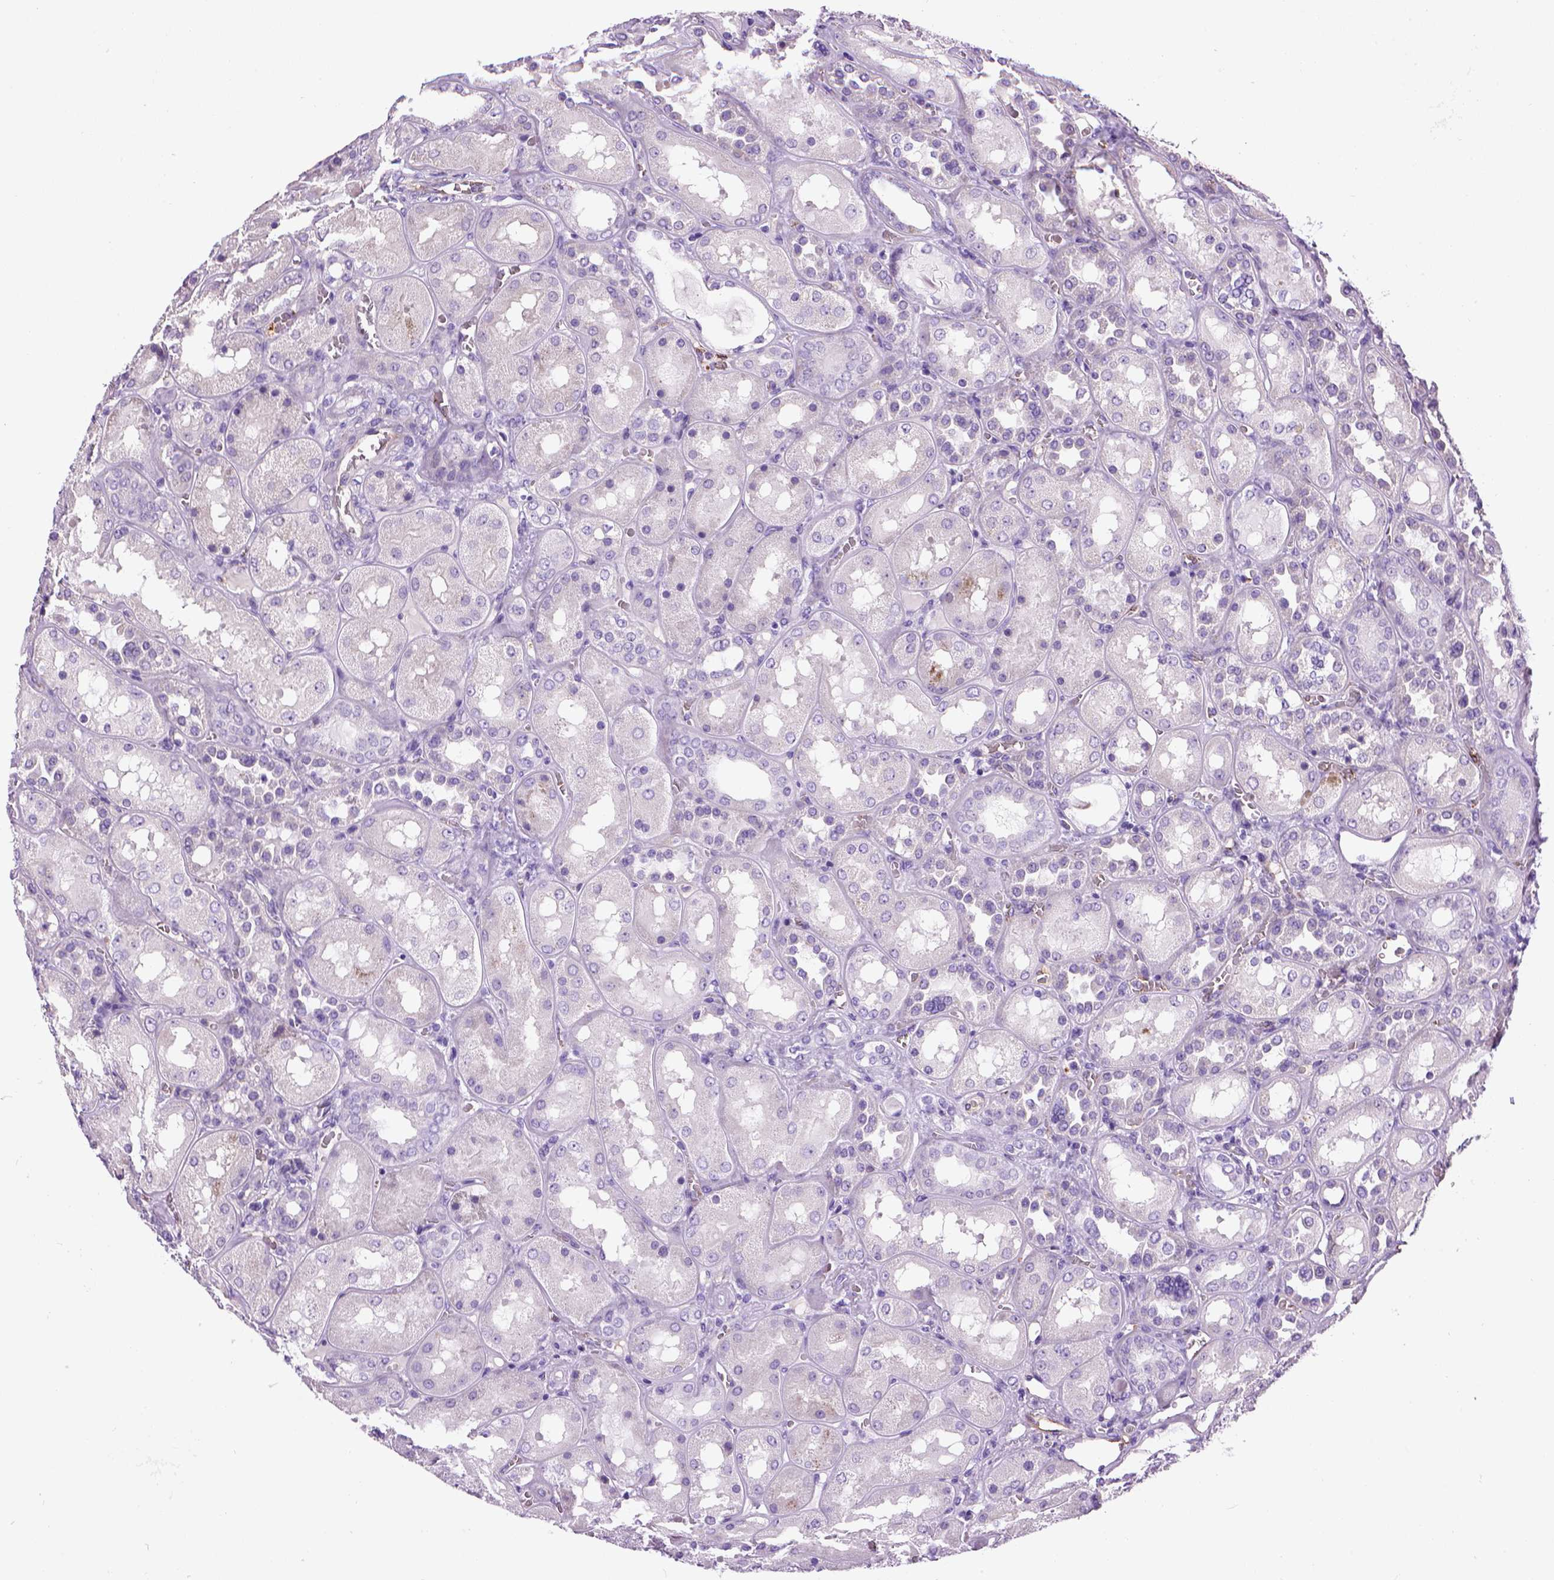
{"staining": {"intensity": "negative", "quantity": "none", "location": "none"}, "tissue": "kidney", "cell_type": "Cells in glomeruli", "image_type": "normal", "snomed": [{"axis": "morphology", "description": "Normal tissue, NOS"}, {"axis": "topography", "description": "Kidney"}], "caption": "The image reveals no staining of cells in glomeruli in benign kidney.", "gene": "VWF", "patient": {"sex": "male", "age": 73}}